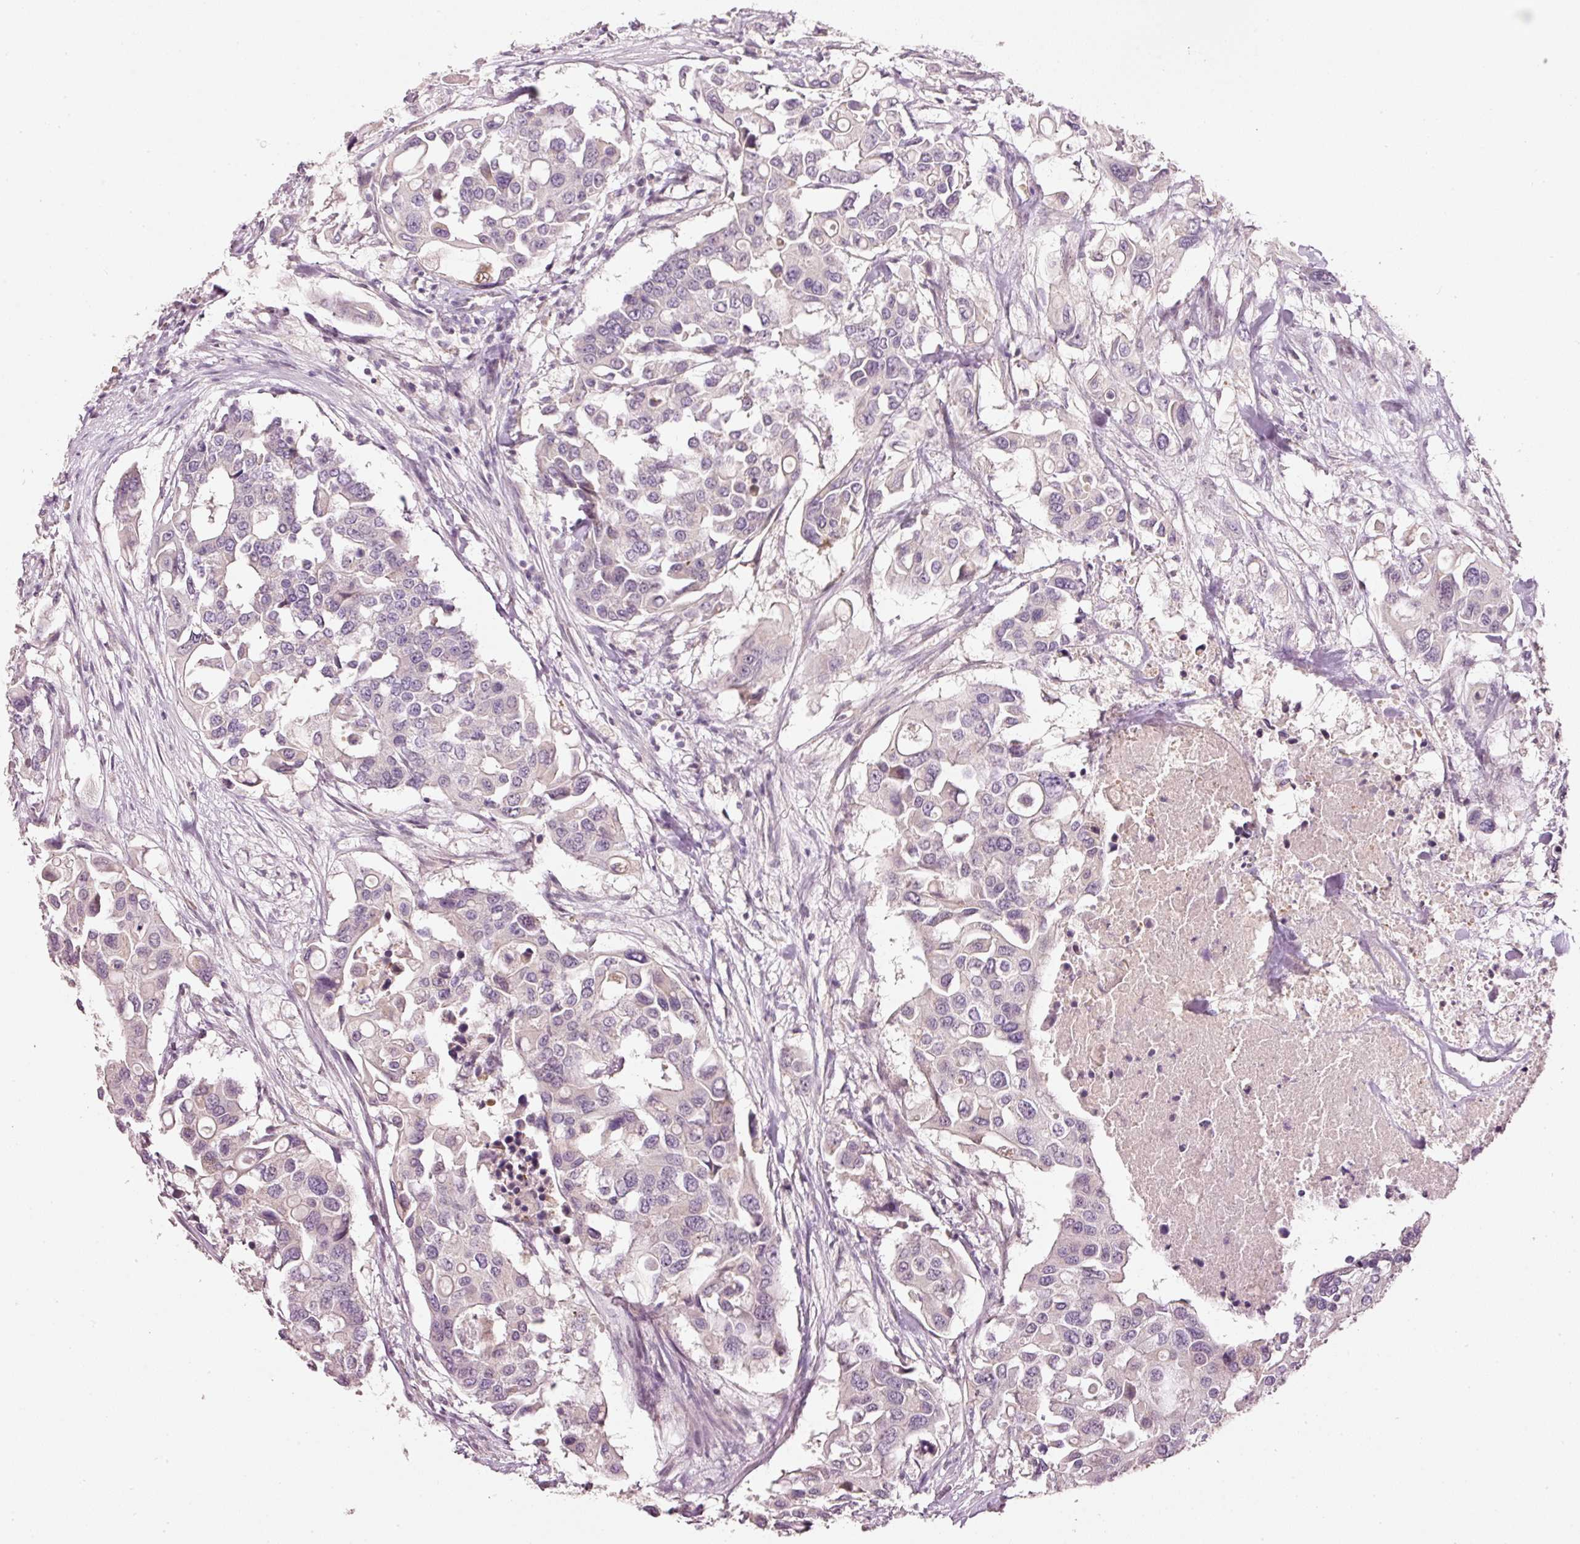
{"staining": {"intensity": "negative", "quantity": "none", "location": "none"}, "tissue": "colorectal cancer", "cell_type": "Tumor cells", "image_type": "cancer", "snomed": [{"axis": "morphology", "description": "Adenocarcinoma, NOS"}, {"axis": "topography", "description": "Colon"}], "caption": "Tumor cells show no significant staining in colorectal adenocarcinoma.", "gene": "TOB2", "patient": {"sex": "male", "age": 77}}